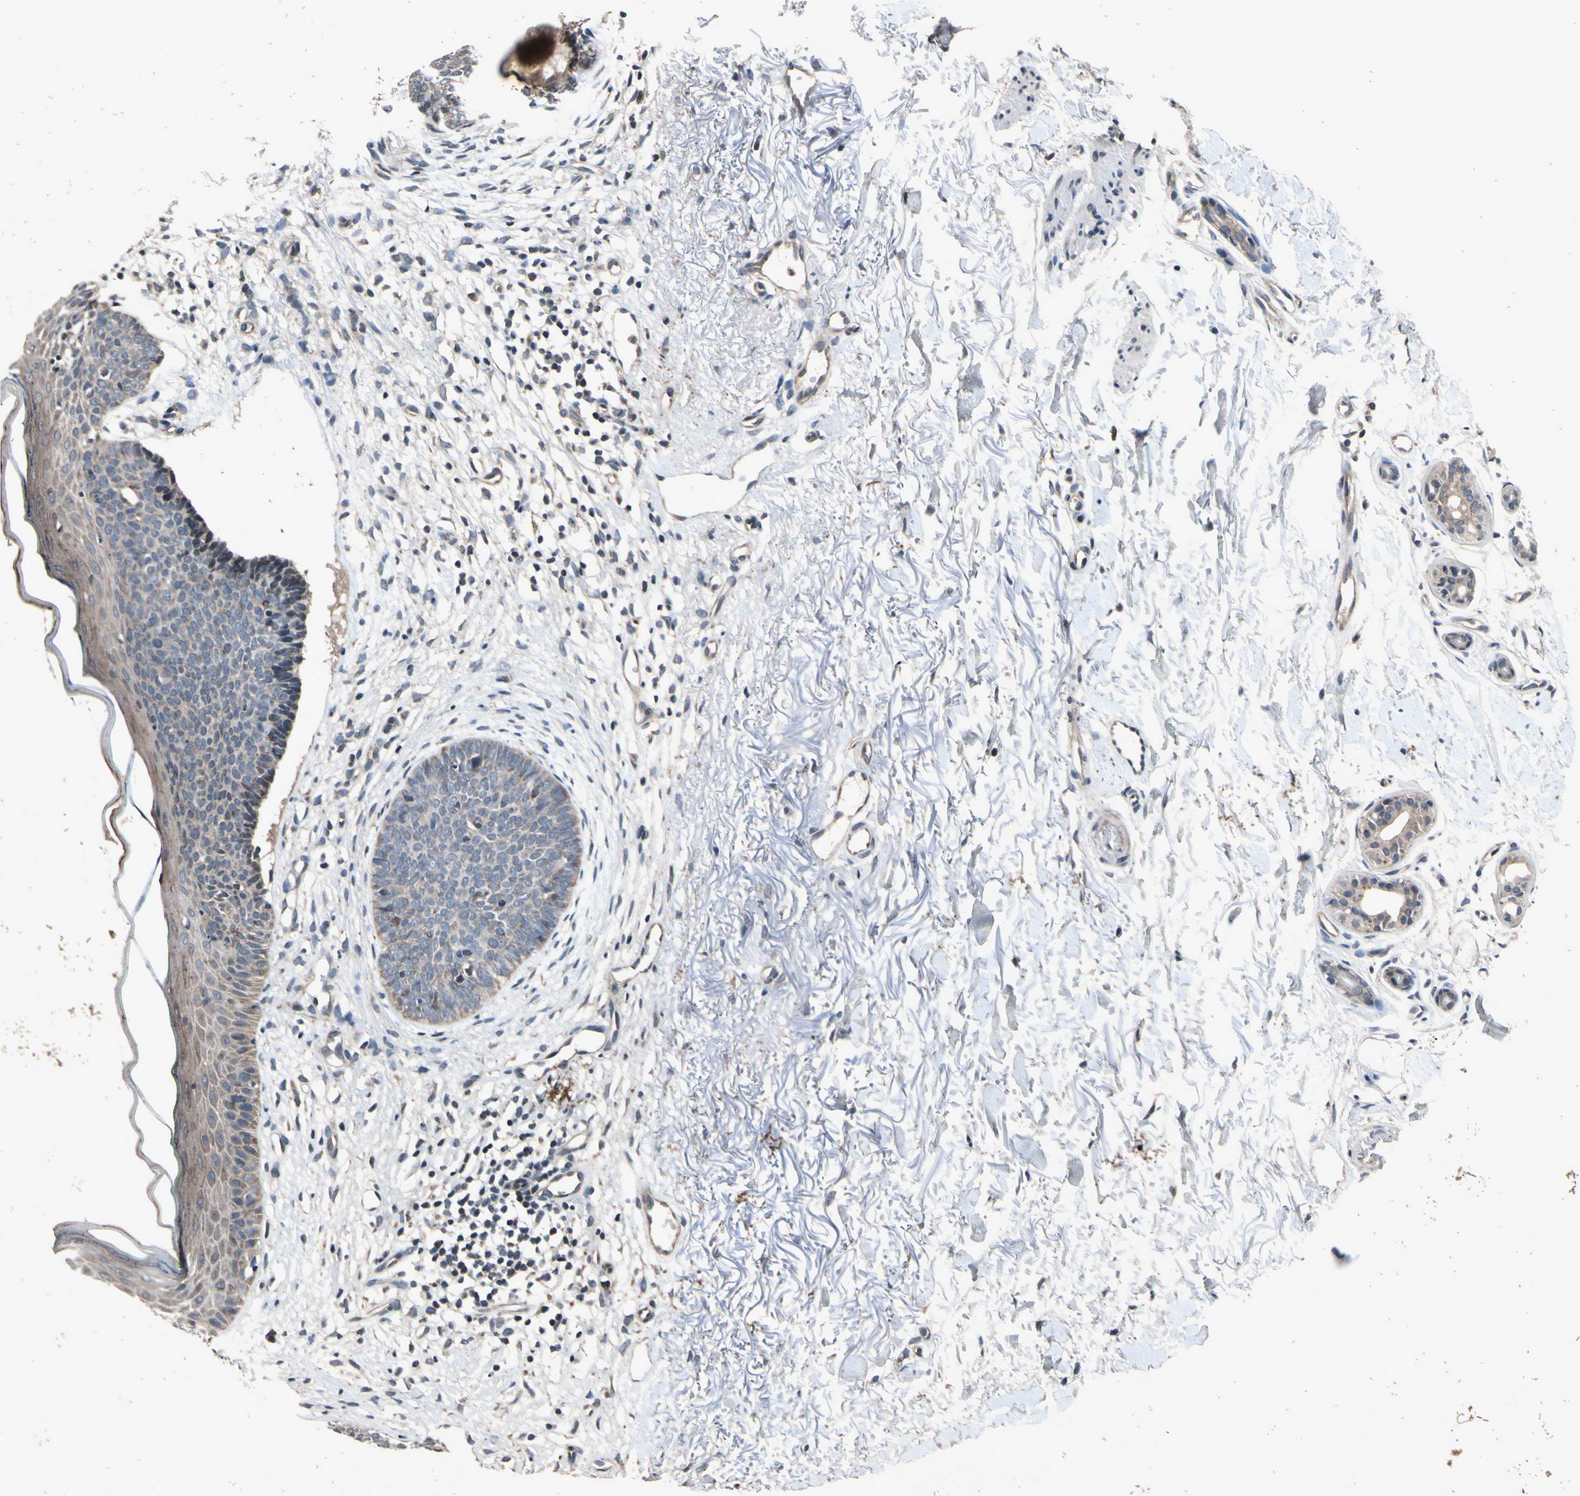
{"staining": {"intensity": "weak", "quantity": "<25%", "location": "cytoplasmic/membranous"}, "tissue": "skin cancer", "cell_type": "Tumor cells", "image_type": "cancer", "snomed": [{"axis": "morphology", "description": "Basal cell carcinoma"}, {"axis": "topography", "description": "Skin"}], "caption": "The photomicrograph shows no significant expression in tumor cells of basal cell carcinoma (skin). Brightfield microscopy of immunohistochemistry (IHC) stained with DAB (brown) and hematoxylin (blue), captured at high magnification.", "gene": "MBTPS2", "patient": {"sex": "female", "age": 70}}